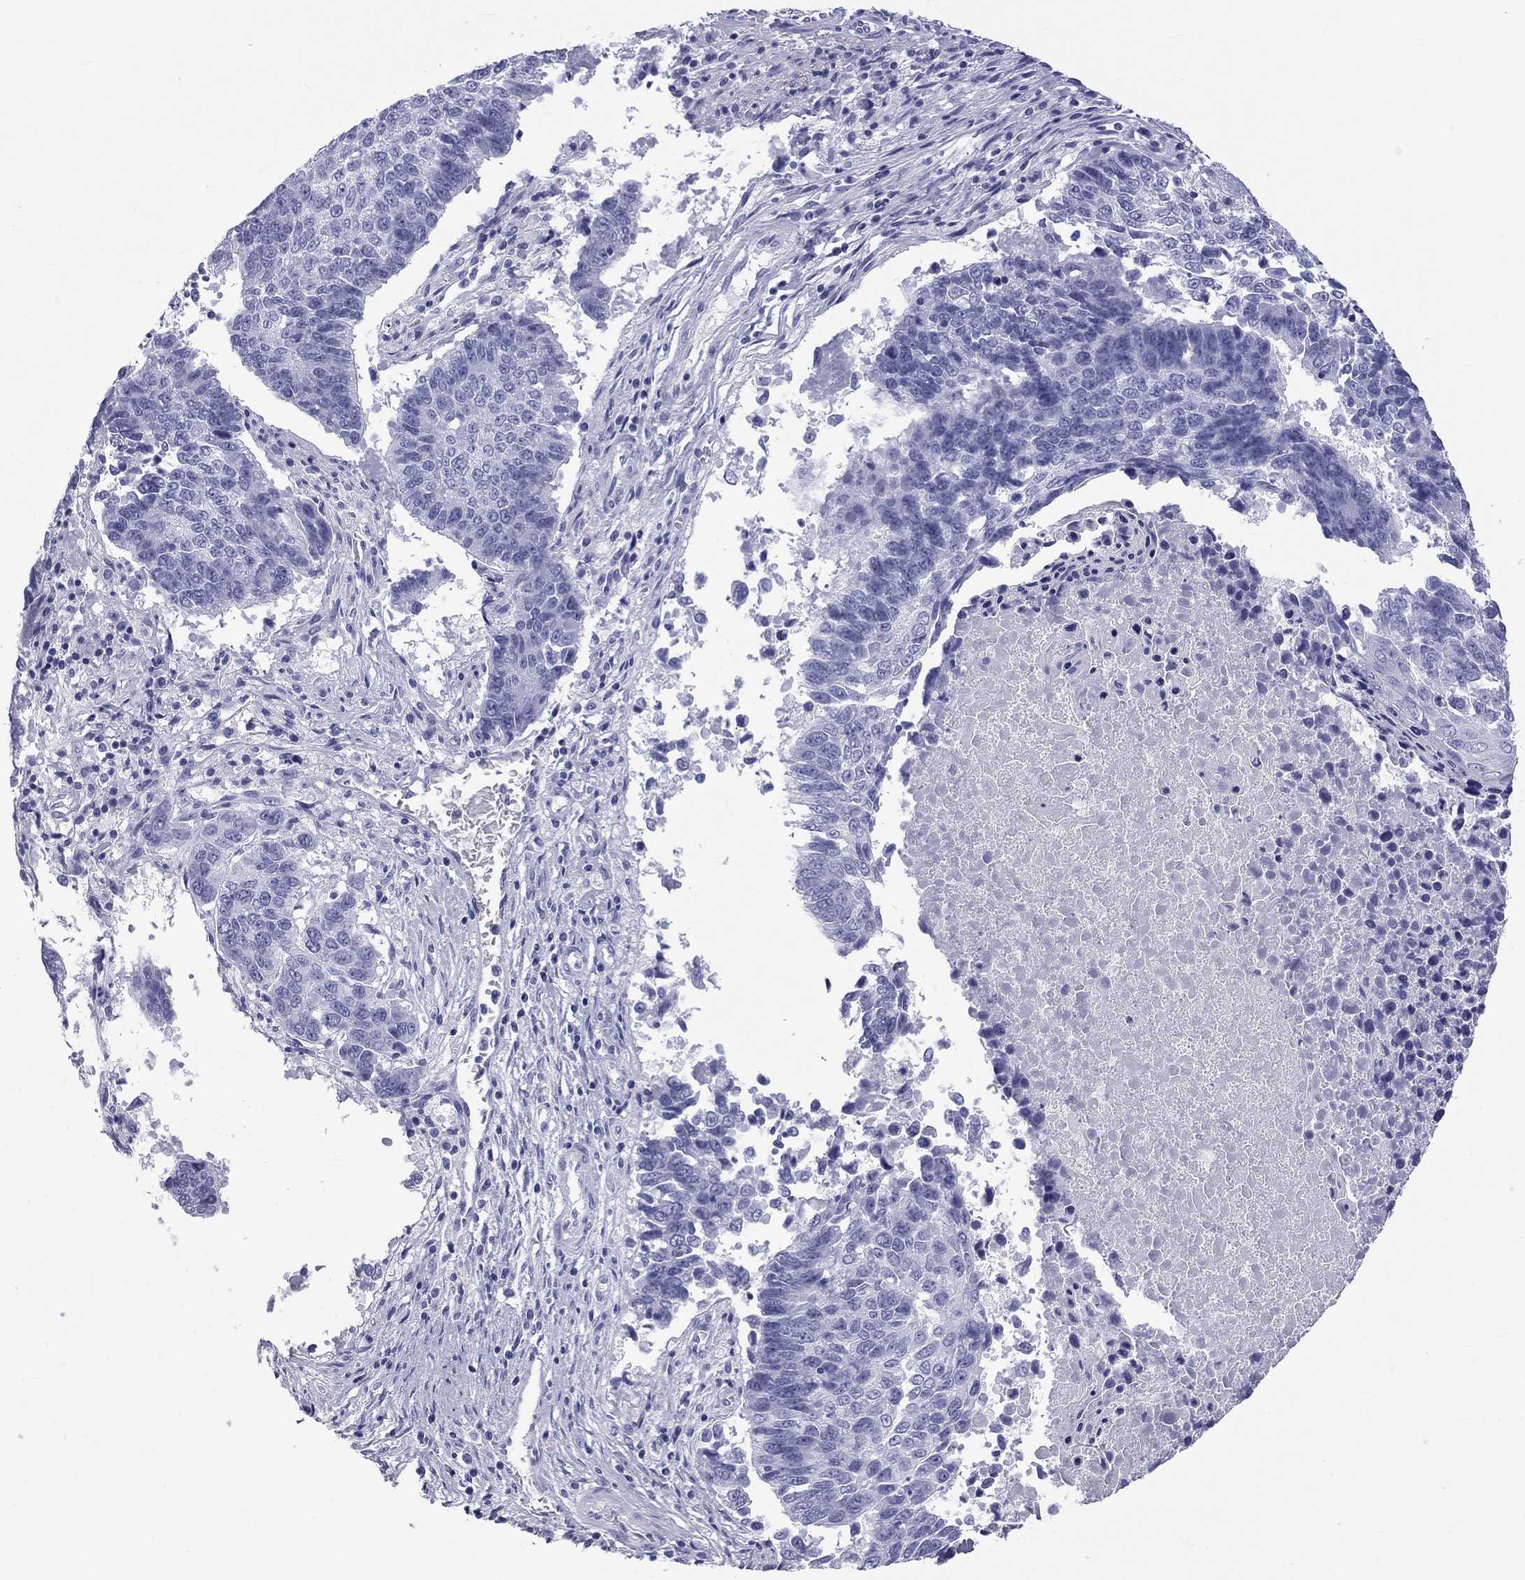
{"staining": {"intensity": "negative", "quantity": "none", "location": "none"}, "tissue": "lung cancer", "cell_type": "Tumor cells", "image_type": "cancer", "snomed": [{"axis": "morphology", "description": "Squamous cell carcinoma, NOS"}, {"axis": "topography", "description": "Lung"}], "caption": "Immunohistochemistry (IHC) micrograph of human lung cancer stained for a protein (brown), which exhibits no positivity in tumor cells. (DAB (3,3'-diaminobenzidine) IHC with hematoxylin counter stain).", "gene": "DNALI1", "patient": {"sex": "male", "age": 73}}